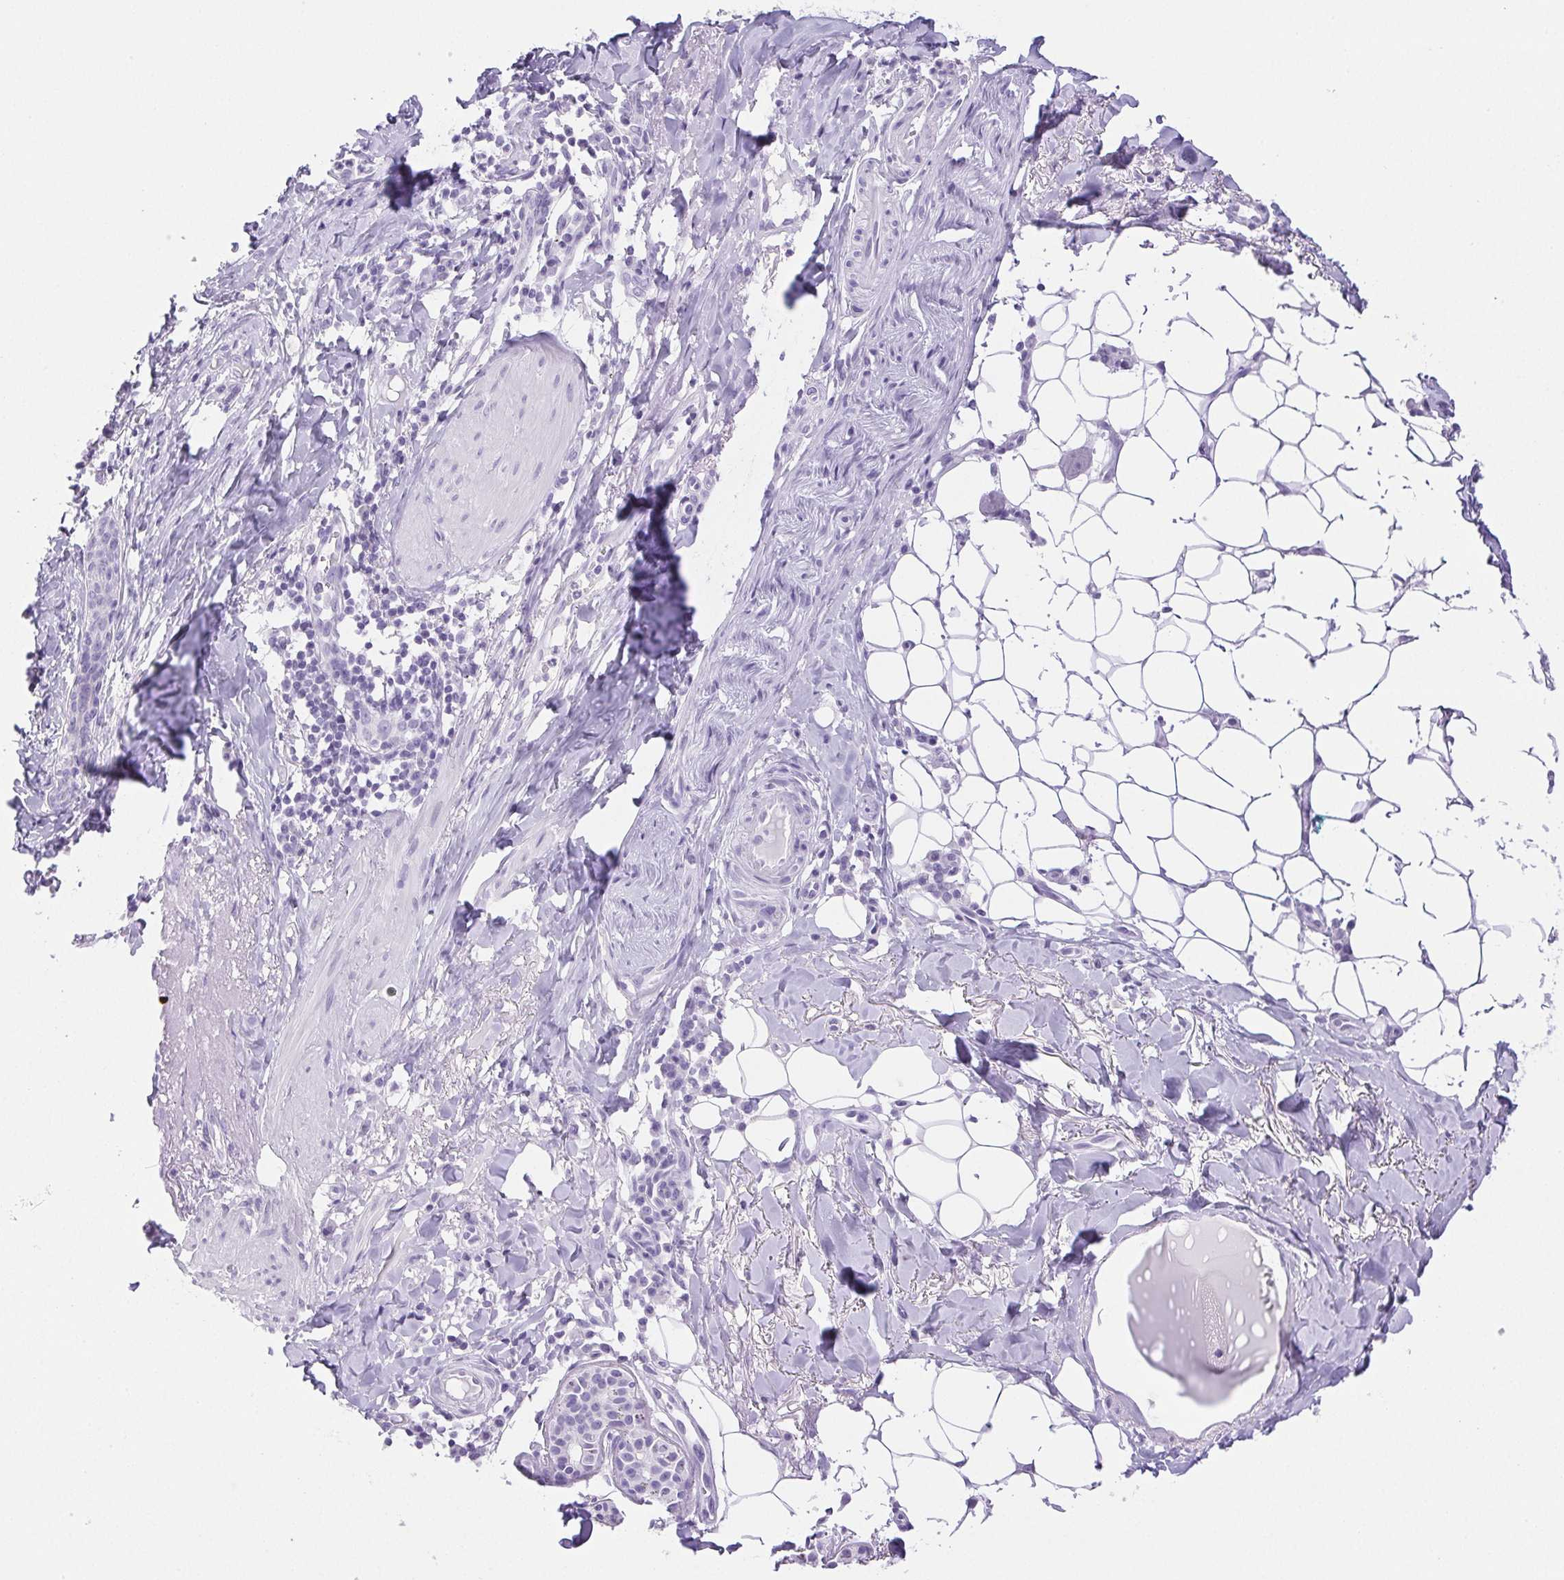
{"staining": {"intensity": "negative", "quantity": "none", "location": "none"}, "tissue": "skin cancer", "cell_type": "Tumor cells", "image_type": "cancer", "snomed": [{"axis": "morphology", "description": "Basal cell carcinoma"}, {"axis": "topography", "description": "Skin"}], "caption": "Tumor cells are negative for protein expression in human basal cell carcinoma (skin).", "gene": "HLA-G", "patient": {"sex": "female", "age": 93}}